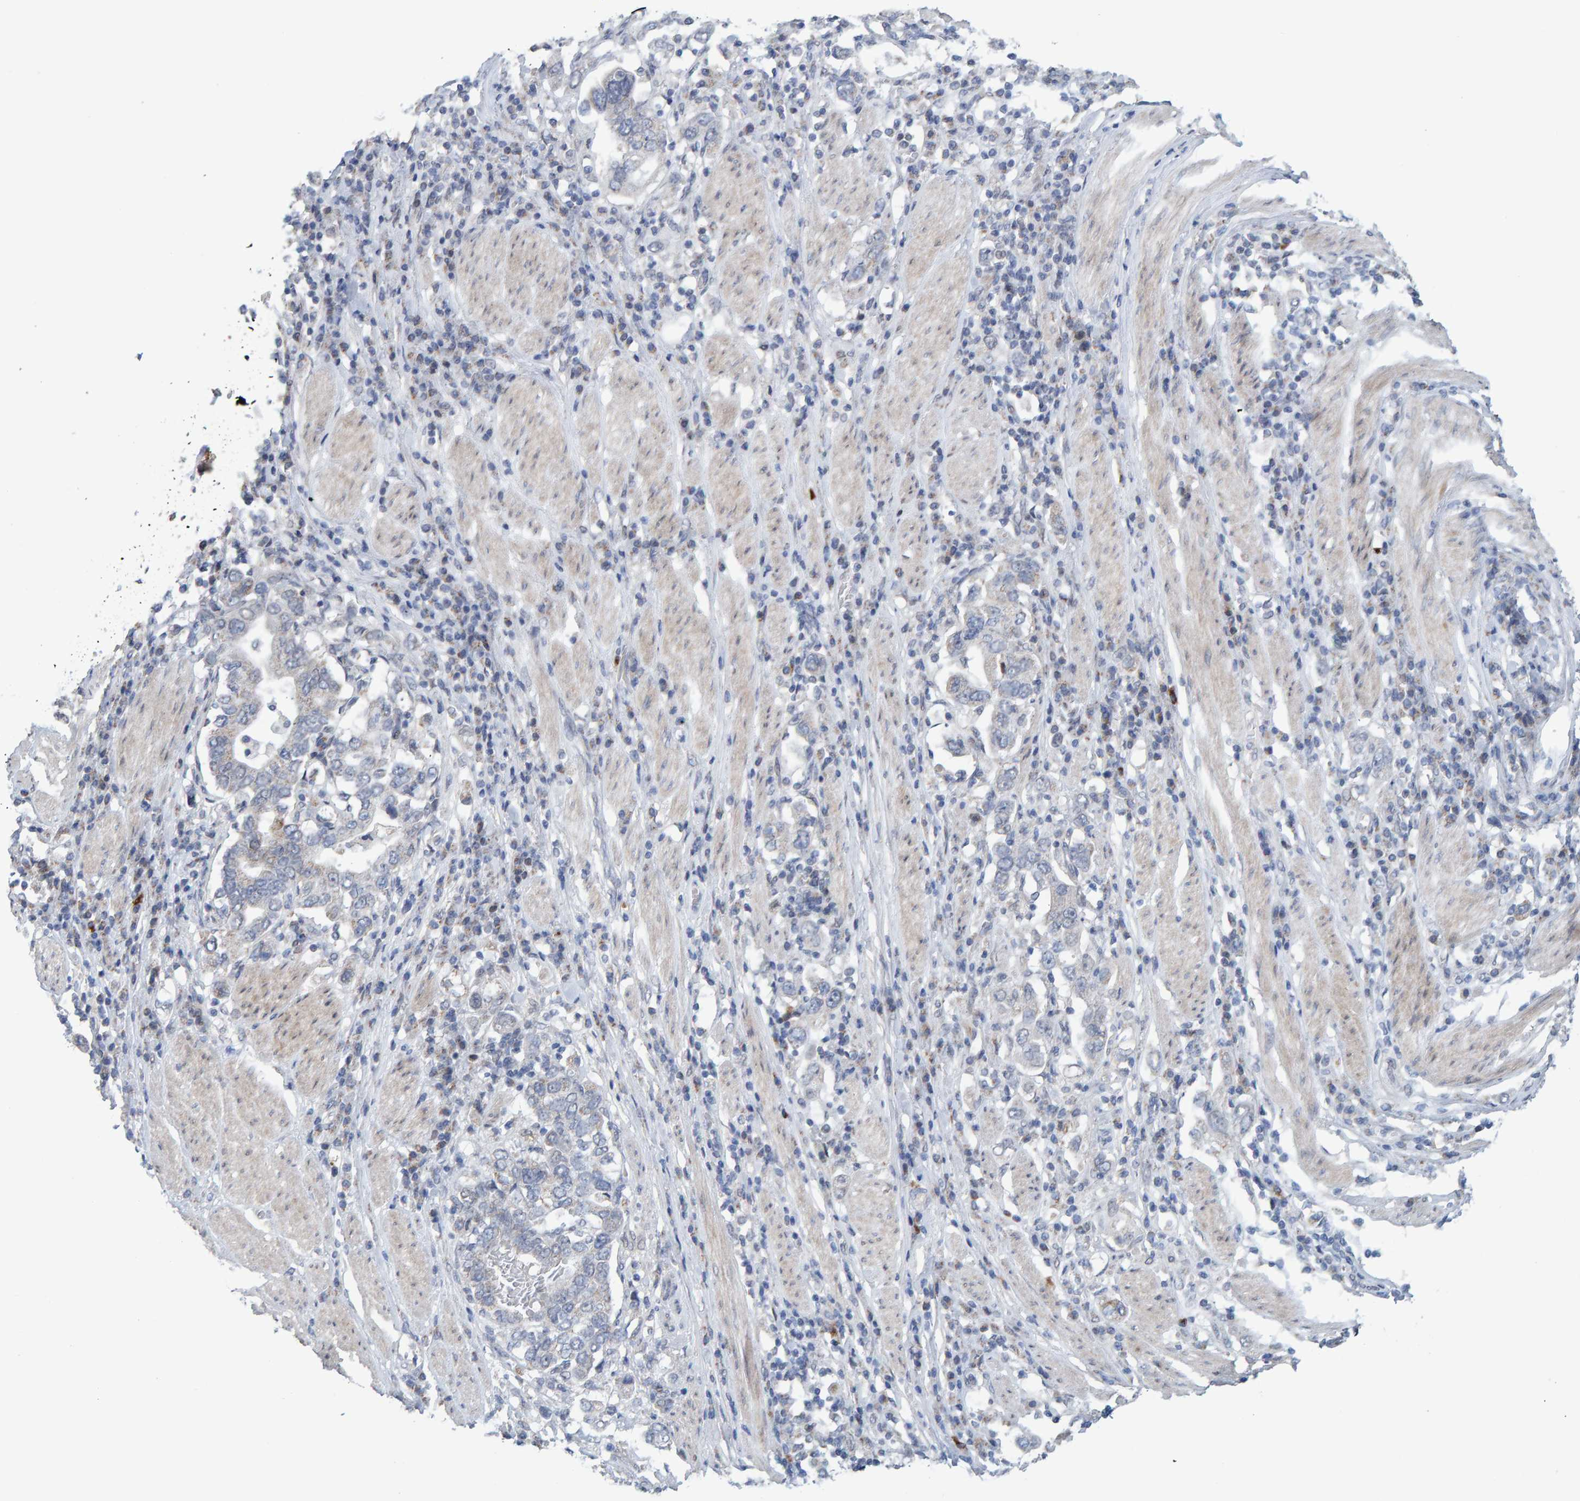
{"staining": {"intensity": "negative", "quantity": "none", "location": "none"}, "tissue": "stomach cancer", "cell_type": "Tumor cells", "image_type": "cancer", "snomed": [{"axis": "morphology", "description": "Adenocarcinoma, NOS"}, {"axis": "topography", "description": "Stomach, upper"}], "caption": "Tumor cells are negative for brown protein staining in stomach cancer (adenocarcinoma).", "gene": "USP43", "patient": {"sex": "male", "age": 62}}